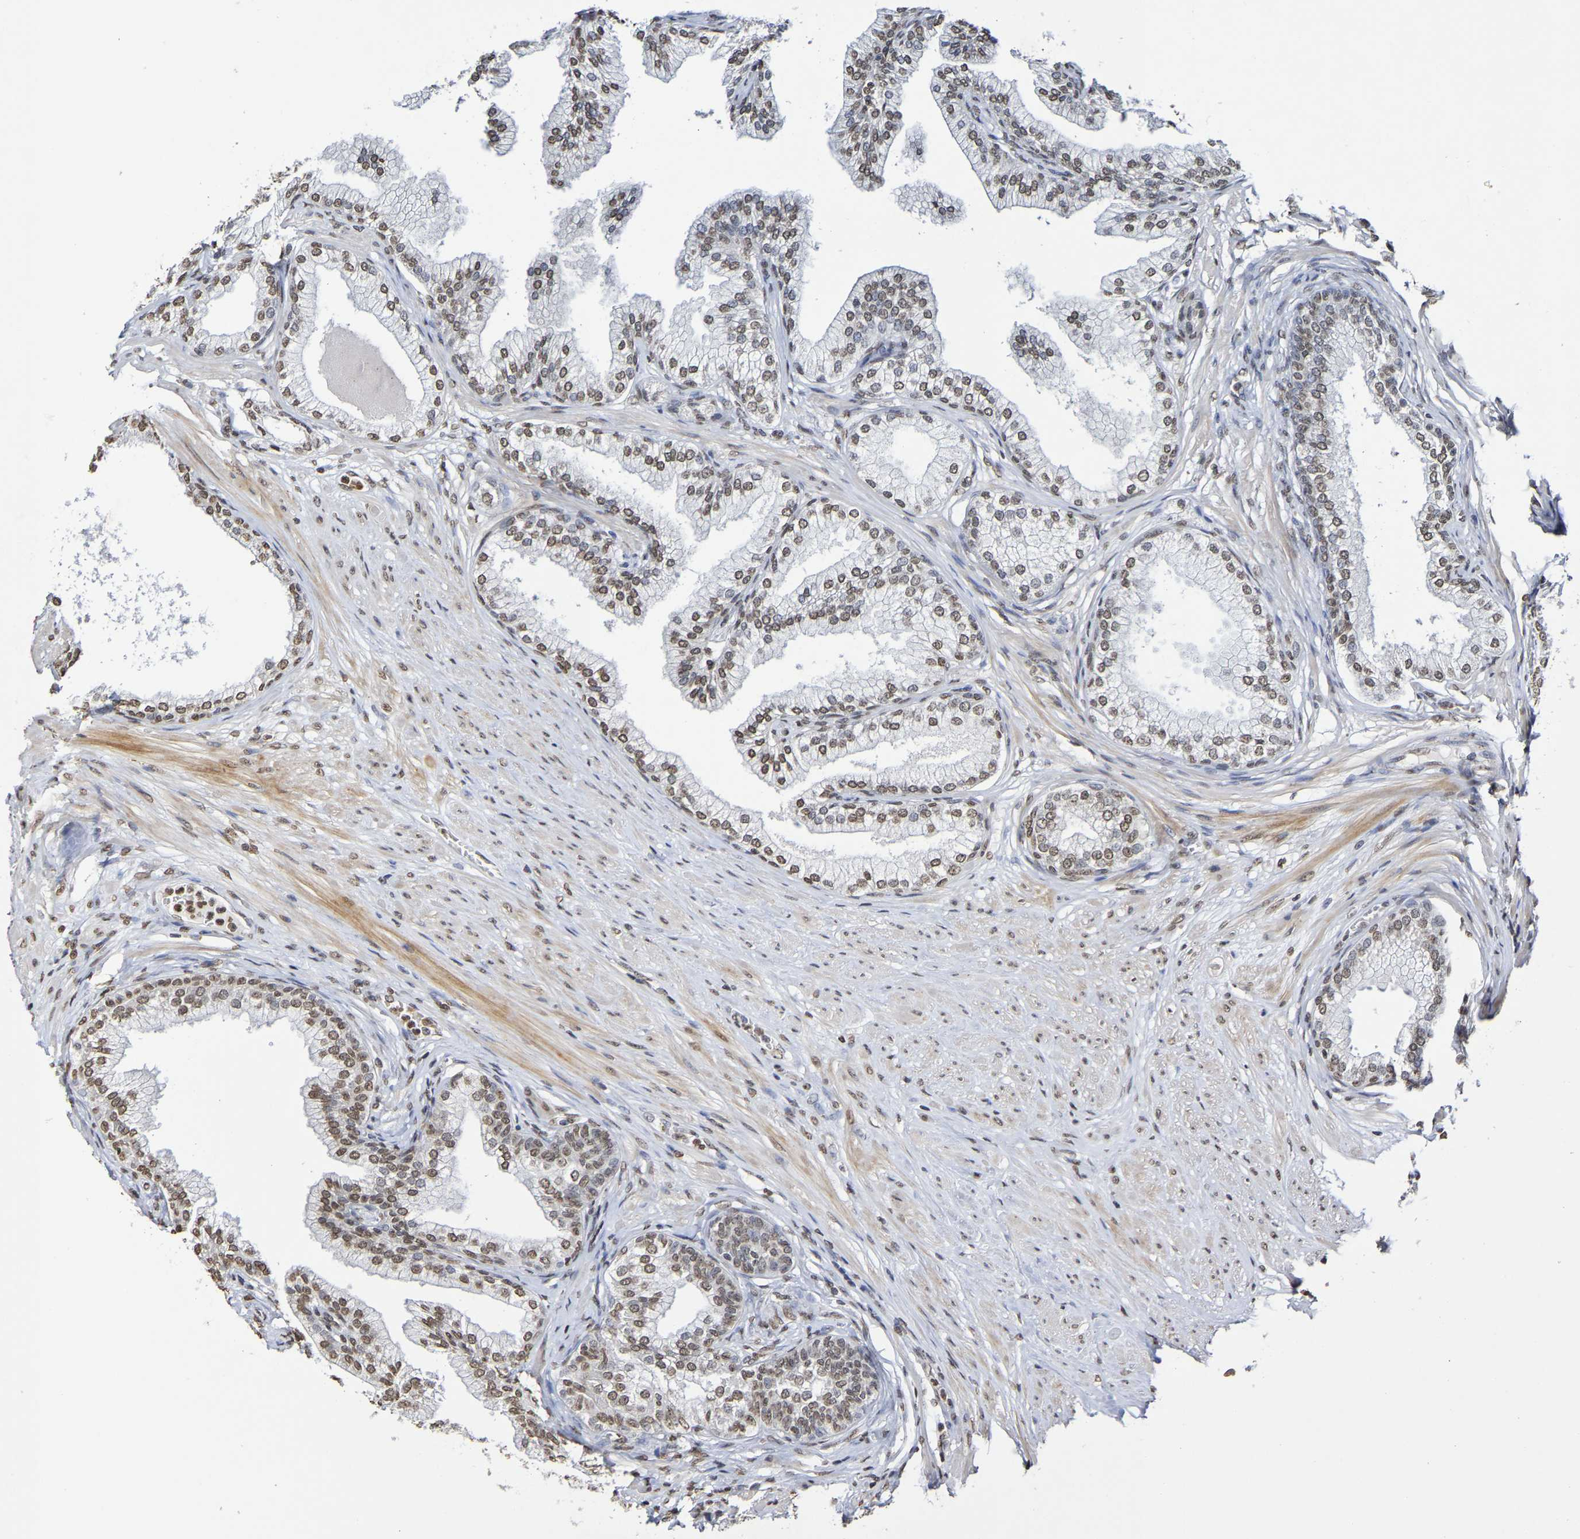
{"staining": {"intensity": "moderate", "quantity": ">75%", "location": "nuclear"}, "tissue": "prostate", "cell_type": "Glandular cells", "image_type": "normal", "snomed": [{"axis": "morphology", "description": "Normal tissue, NOS"}, {"axis": "morphology", "description": "Urothelial carcinoma, Low grade"}, {"axis": "topography", "description": "Urinary bladder"}, {"axis": "topography", "description": "Prostate"}], "caption": "Prostate stained for a protein (brown) shows moderate nuclear positive staining in about >75% of glandular cells.", "gene": "ATF4", "patient": {"sex": "male", "age": 60}}